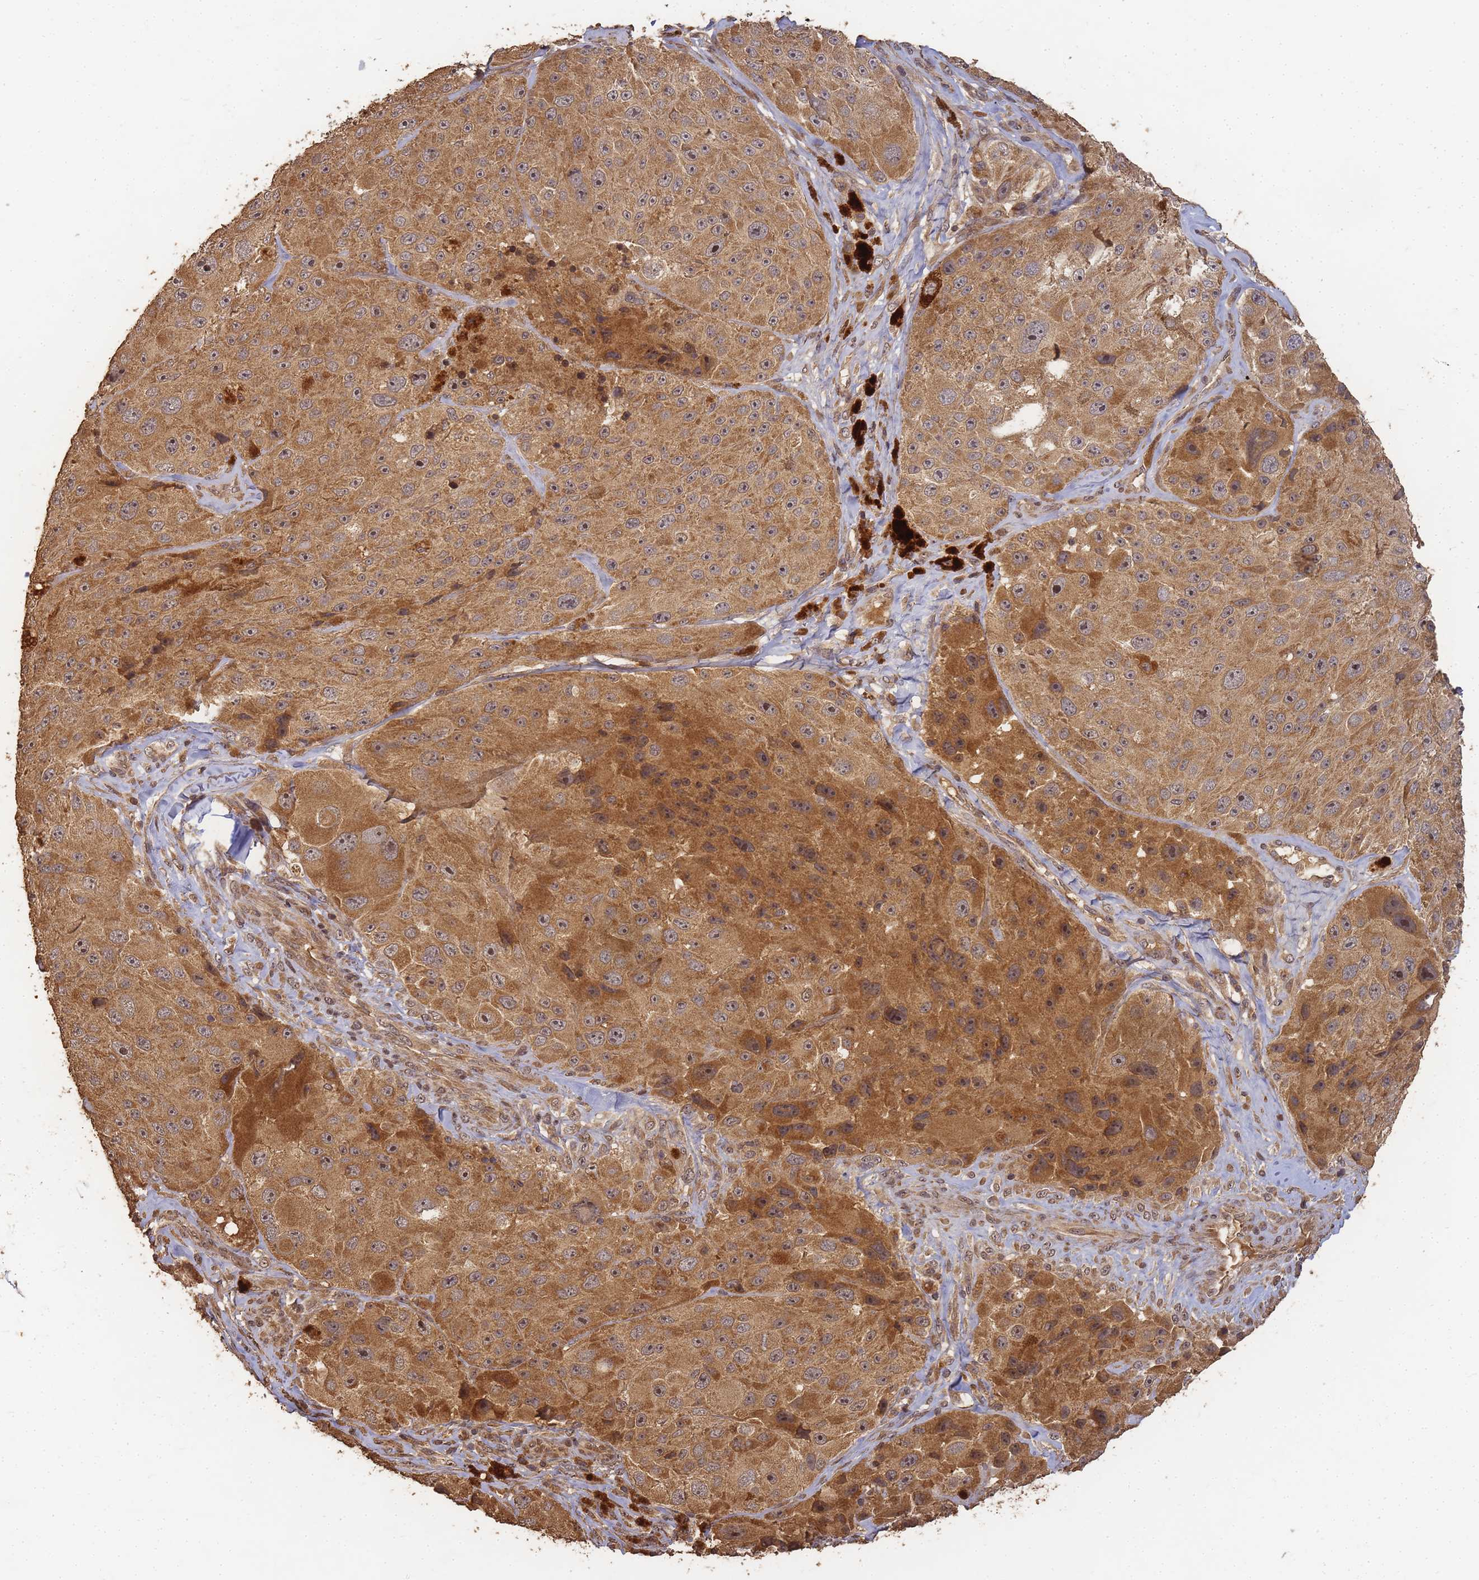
{"staining": {"intensity": "moderate", "quantity": ">75%", "location": "cytoplasmic/membranous,nuclear"}, "tissue": "melanoma", "cell_type": "Tumor cells", "image_type": "cancer", "snomed": [{"axis": "morphology", "description": "Malignant melanoma, Metastatic site"}, {"axis": "topography", "description": "Lymph node"}], "caption": "Brown immunohistochemical staining in human malignant melanoma (metastatic site) exhibits moderate cytoplasmic/membranous and nuclear positivity in approximately >75% of tumor cells. The staining was performed using DAB to visualize the protein expression in brown, while the nuclei were stained in blue with hematoxylin (Magnification: 20x).", "gene": "ALKBH1", "patient": {"sex": "male", "age": 62}}